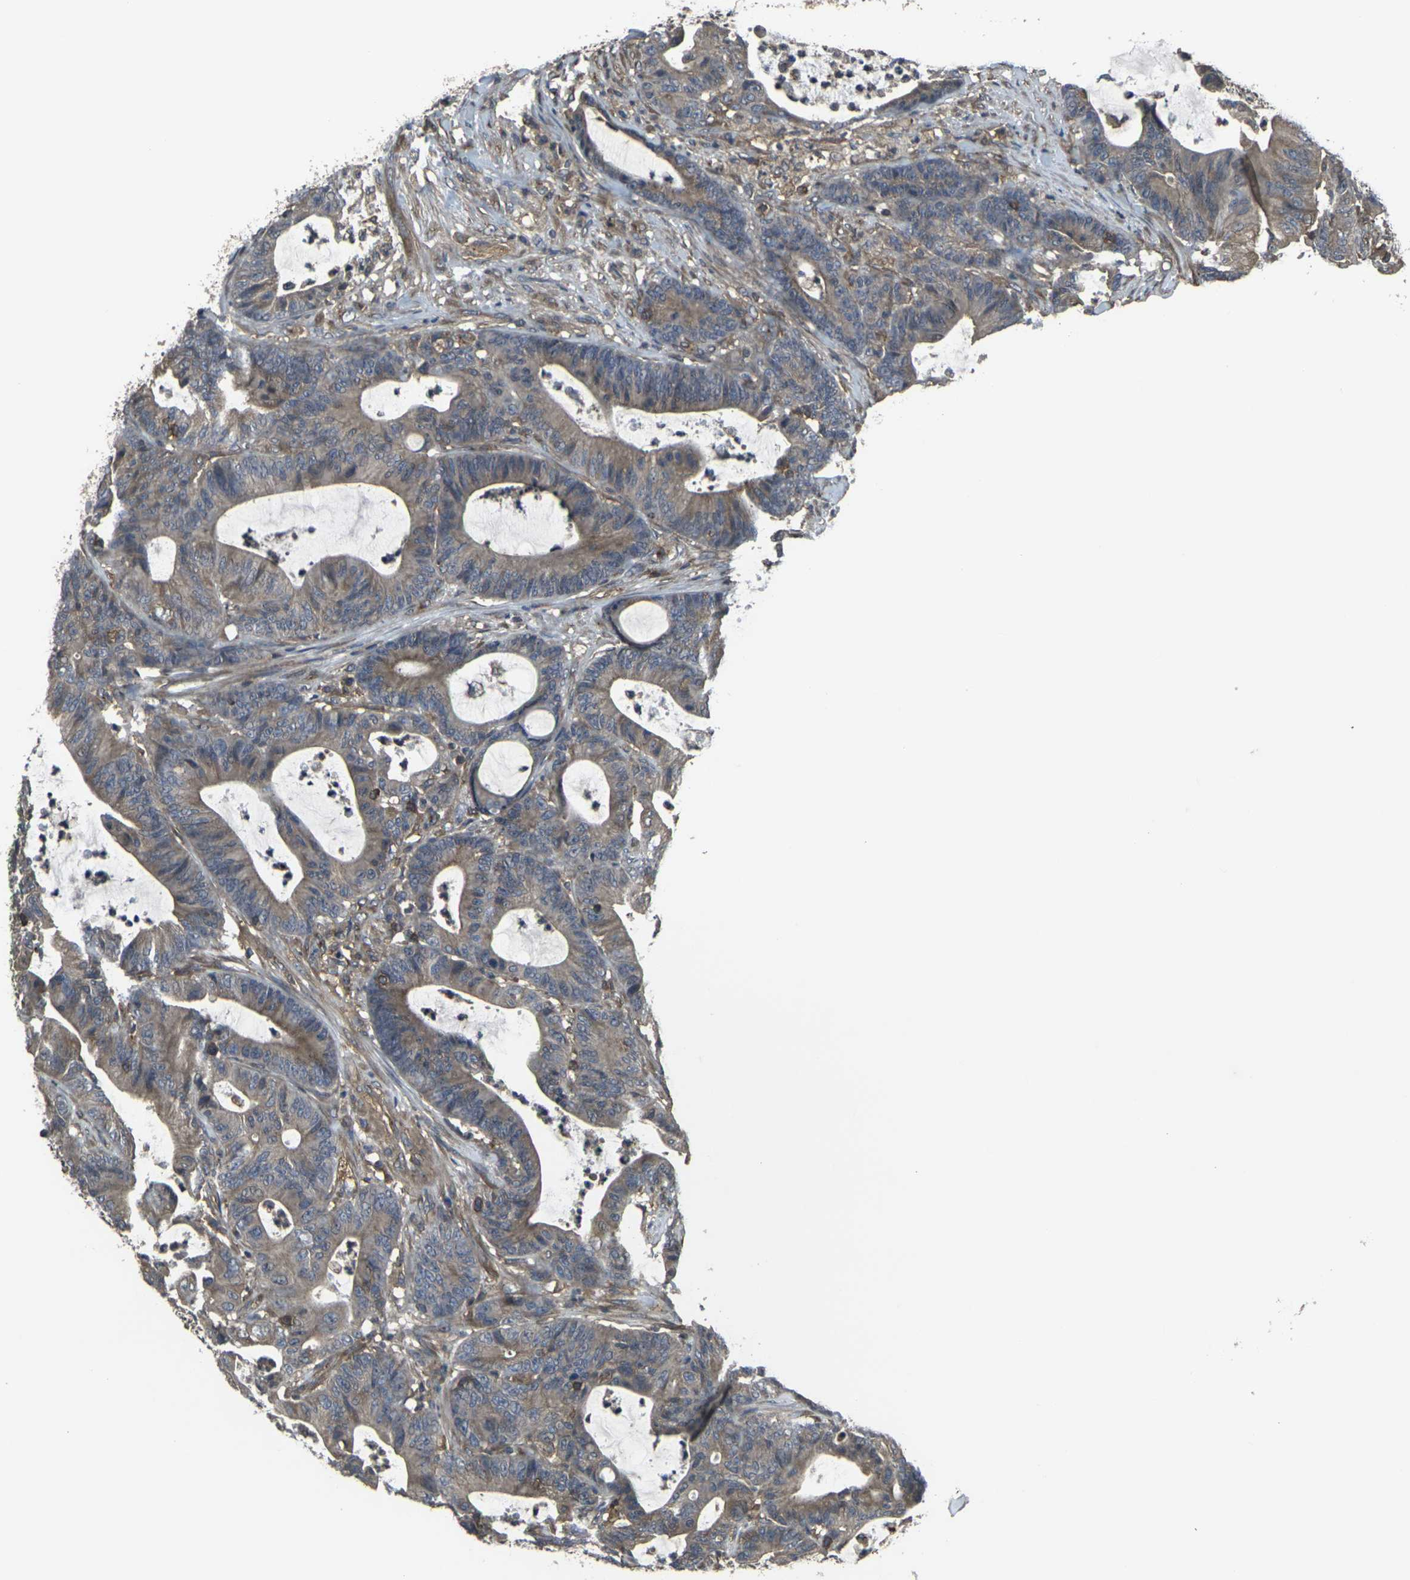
{"staining": {"intensity": "weak", "quantity": "25%-75%", "location": "cytoplasmic/membranous"}, "tissue": "colorectal cancer", "cell_type": "Tumor cells", "image_type": "cancer", "snomed": [{"axis": "morphology", "description": "Adenocarcinoma, NOS"}, {"axis": "topography", "description": "Colon"}], "caption": "IHC histopathology image of neoplastic tissue: human adenocarcinoma (colorectal) stained using immunohistochemistry (IHC) reveals low levels of weak protein expression localized specifically in the cytoplasmic/membranous of tumor cells, appearing as a cytoplasmic/membranous brown color.", "gene": "PRKACB", "patient": {"sex": "female", "age": 84}}